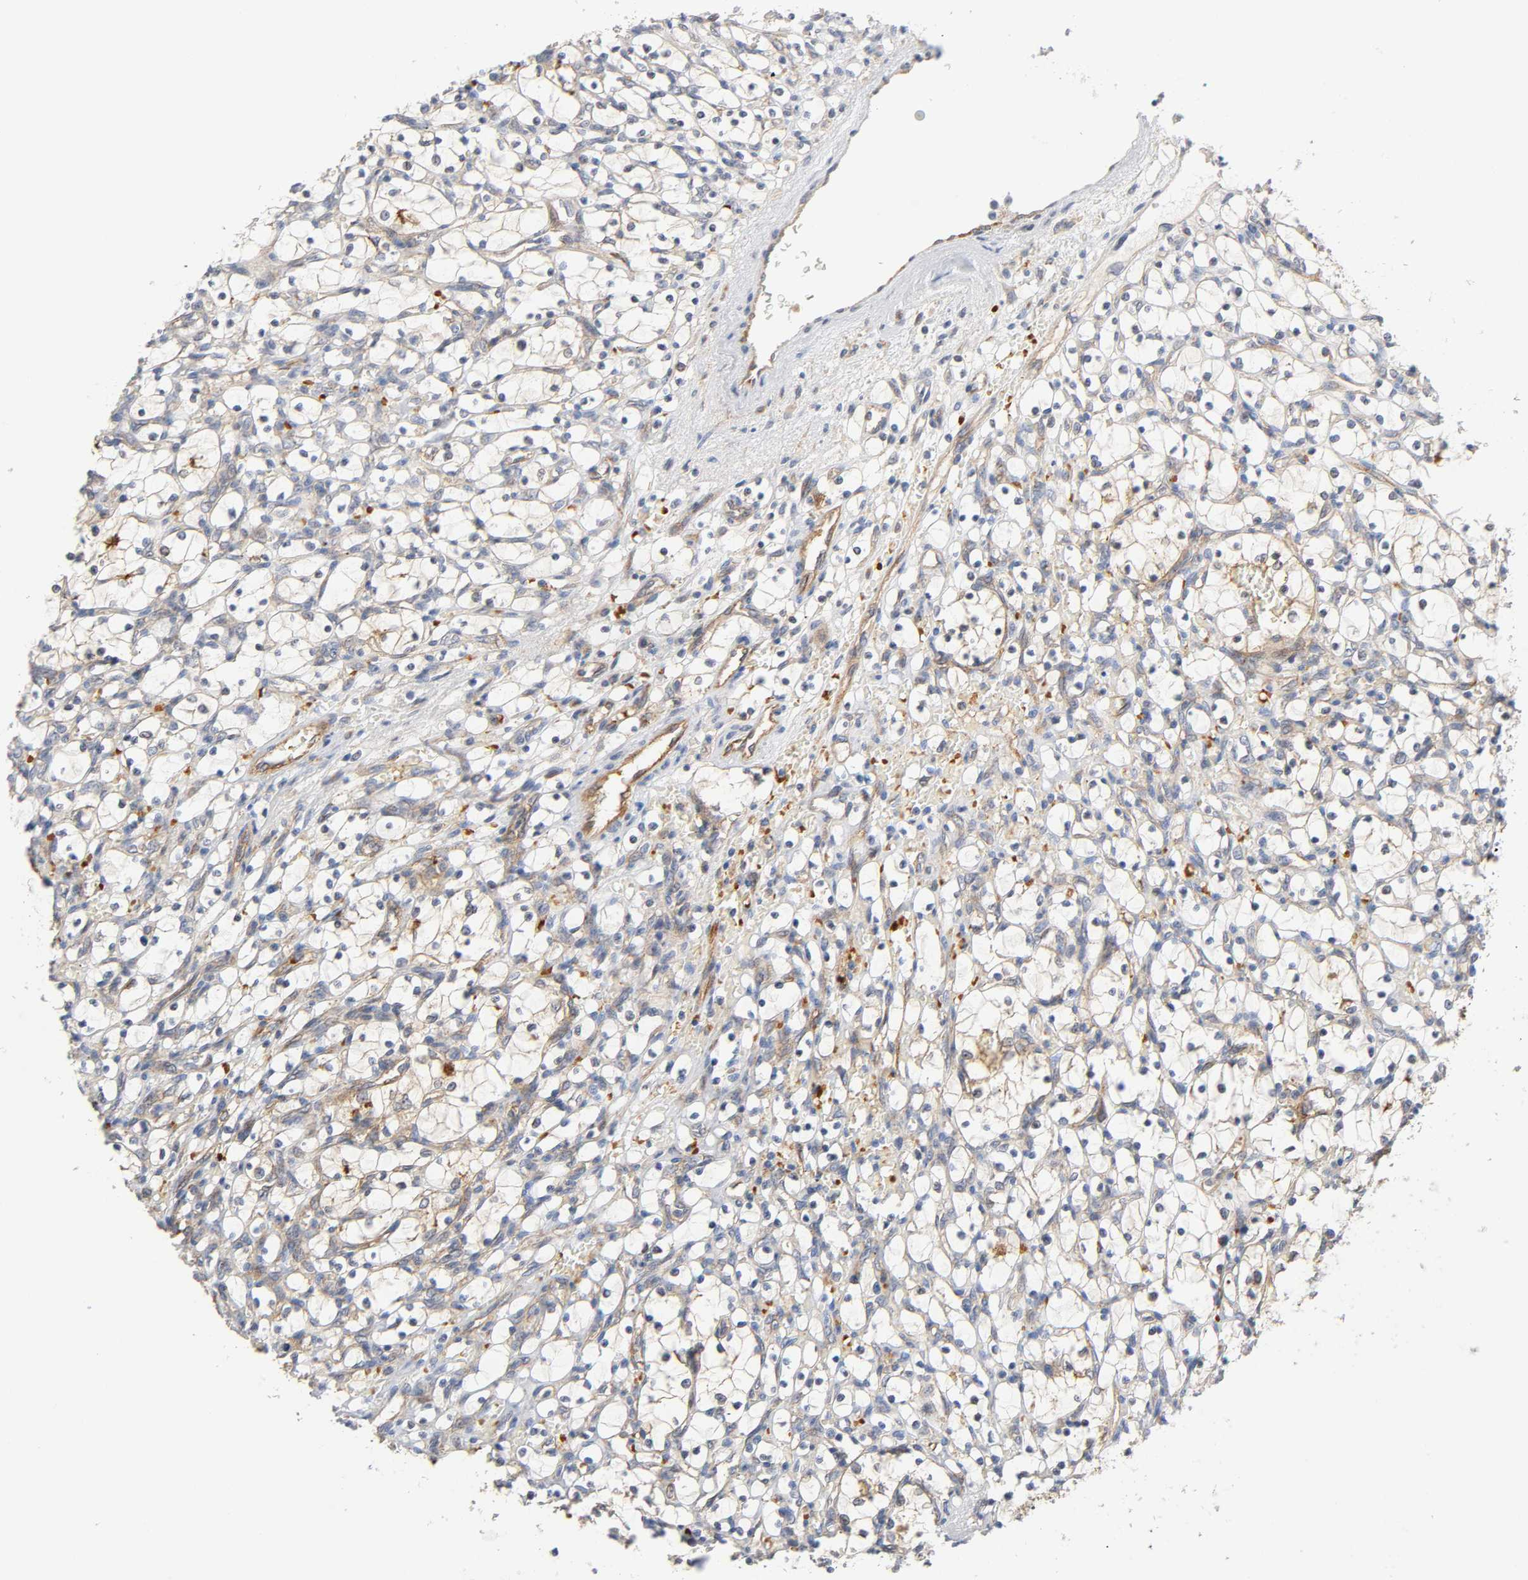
{"staining": {"intensity": "weak", "quantity": "<25%", "location": "cytoplasmic/membranous"}, "tissue": "renal cancer", "cell_type": "Tumor cells", "image_type": "cancer", "snomed": [{"axis": "morphology", "description": "Adenocarcinoma, NOS"}, {"axis": "topography", "description": "Kidney"}], "caption": "High power microscopy histopathology image of an immunohistochemistry (IHC) histopathology image of renal cancer, revealing no significant staining in tumor cells. (DAB (3,3'-diaminobenzidine) IHC with hematoxylin counter stain).", "gene": "CD2AP", "patient": {"sex": "female", "age": 69}}